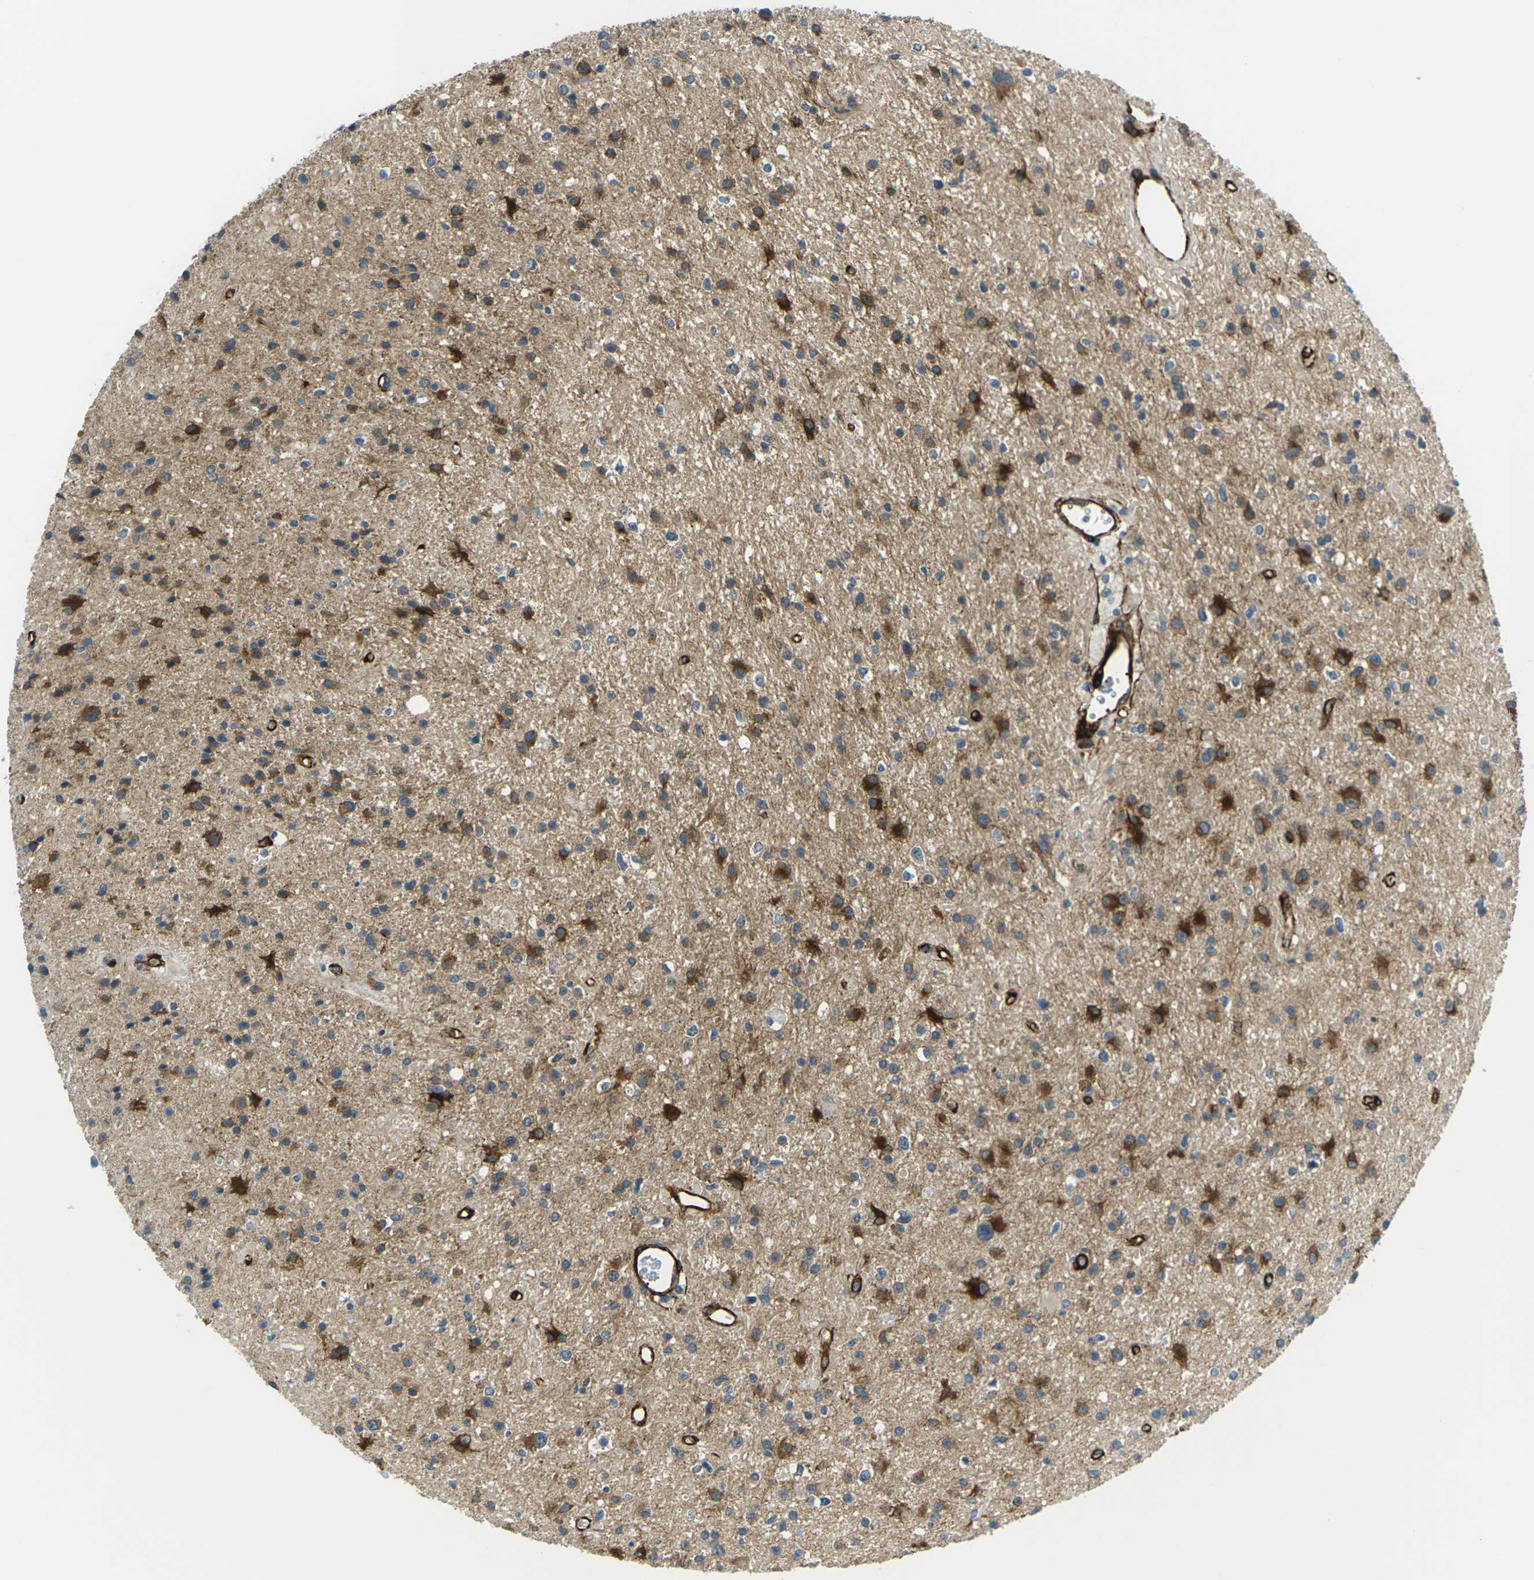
{"staining": {"intensity": "strong", "quantity": "<25%", "location": "cytoplasmic/membranous"}, "tissue": "glioma", "cell_type": "Tumor cells", "image_type": "cancer", "snomed": [{"axis": "morphology", "description": "Glioma, malignant, High grade"}, {"axis": "topography", "description": "Brain"}], "caption": "Human malignant glioma (high-grade) stained with a brown dye displays strong cytoplasmic/membranous positive staining in approximately <25% of tumor cells.", "gene": "GRAMD1C", "patient": {"sex": "male", "age": 33}}